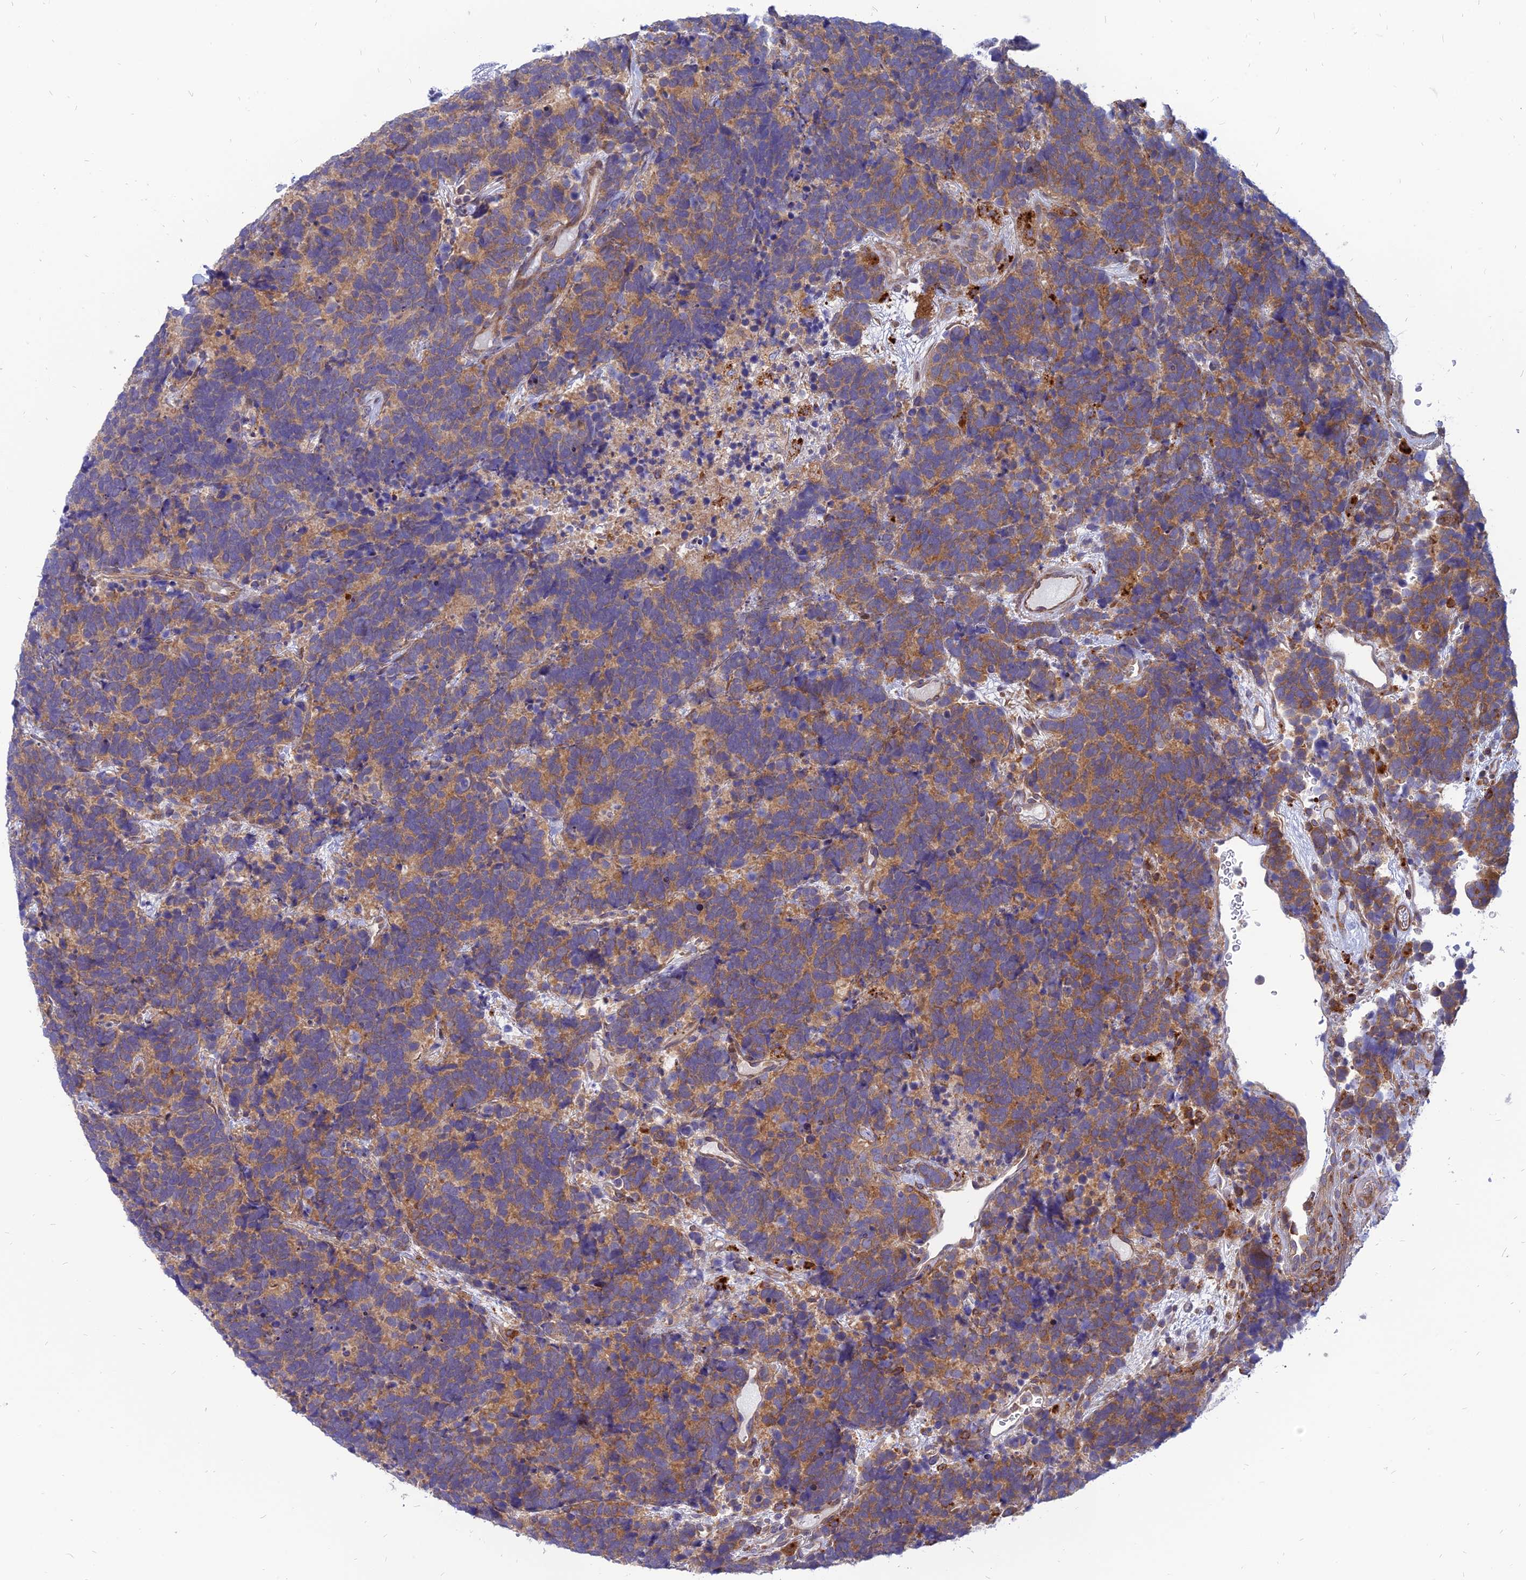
{"staining": {"intensity": "moderate", "quantity": "25%-75%", "location": "cytoplasmic/membranous"}, "tissue": "carcinoid", "cell_type": "Tumor cells", "image_type": "cancer", "snomed": [{"axis": "morphology", "description": "Carcinoma, NOS"}, {"axis": "morphology", "description": "Carcinoid, malignant, NOS"}, {"axis": "topography", "description": "Urinary bladder"}], "caption": "This photomicrograph displays immunohistochemistry (IHC) staining of human carcinoid, with medium moderate cytoplasmic/membranous expression in approximately 25%-75% of tumor cells.", "gene": "PHKA2", "patient": {"sex": "male", "age": 57}}